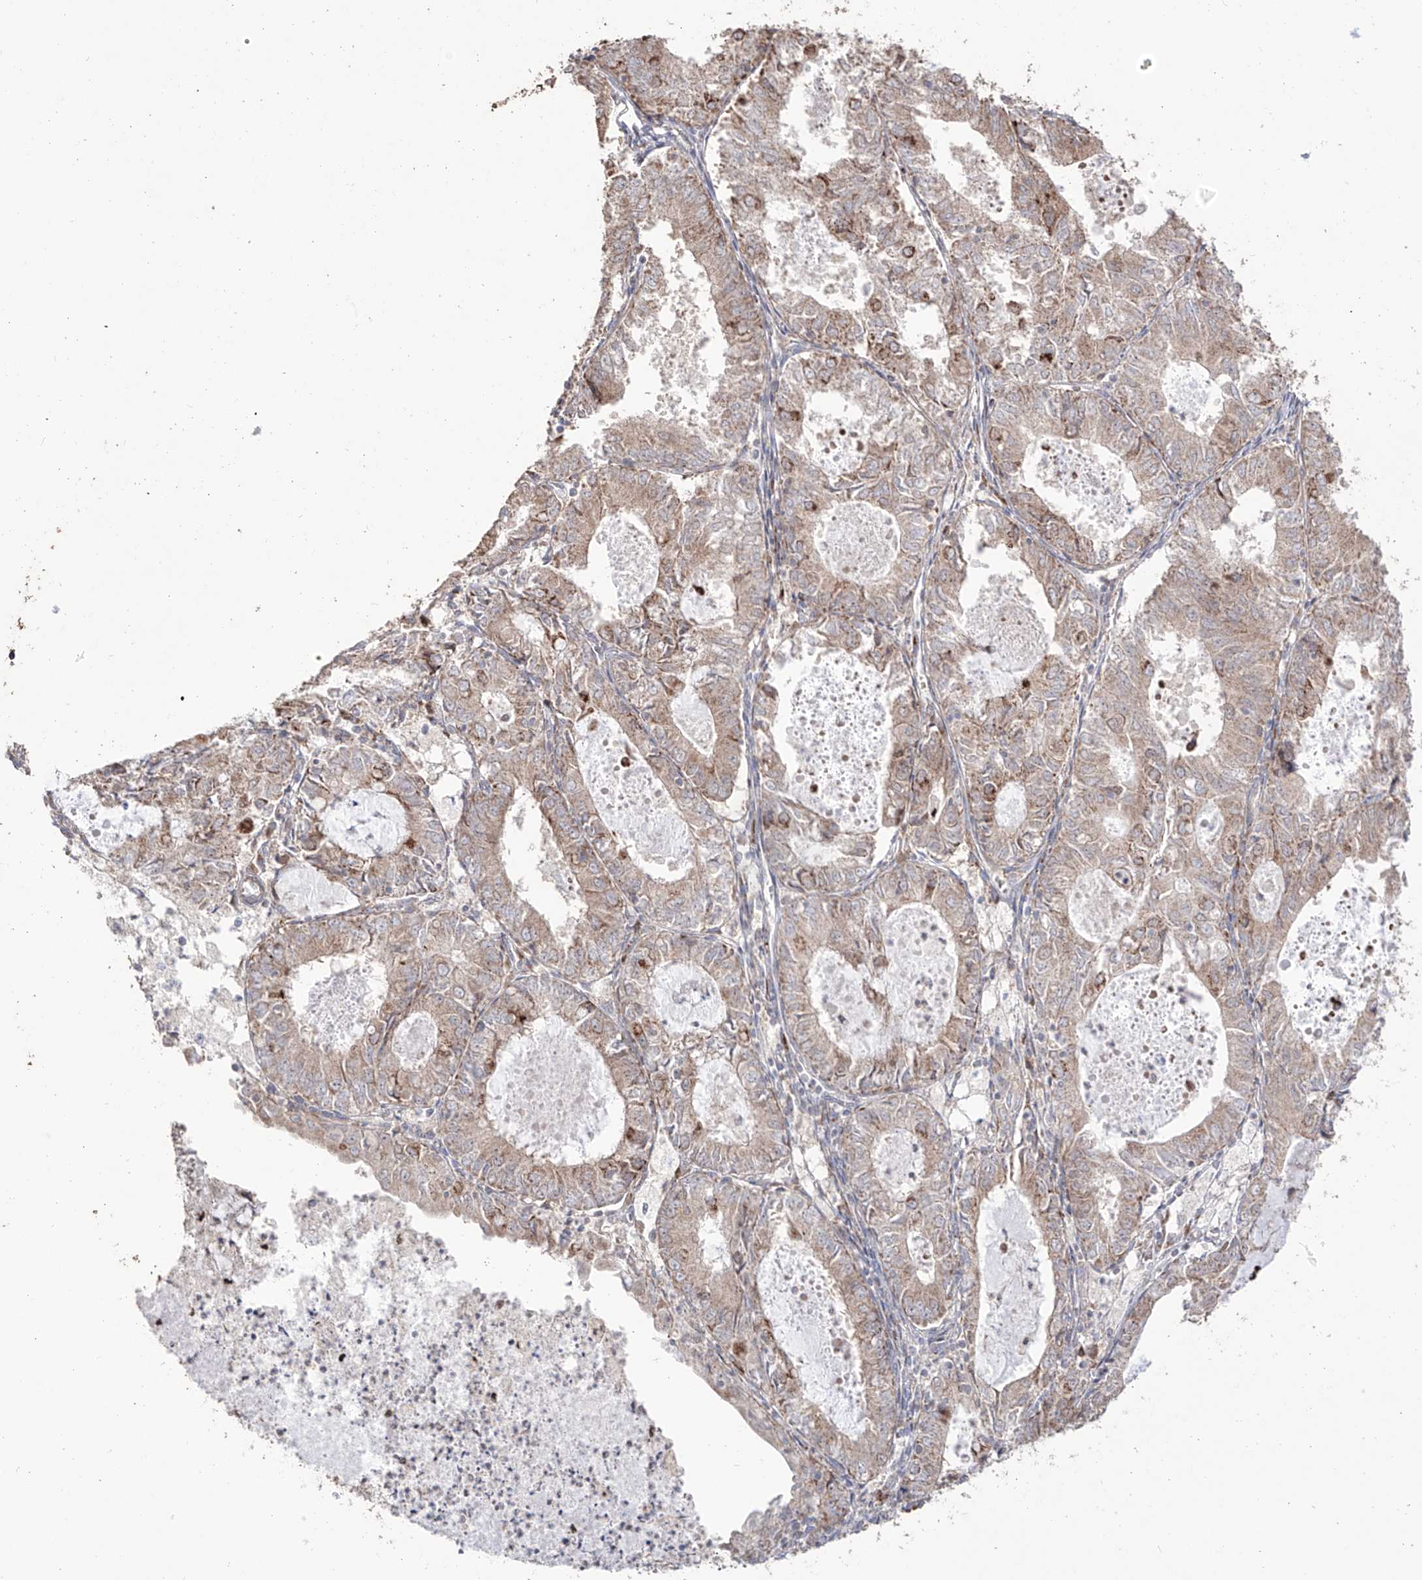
{"staining": {"intensity": "moderate", "quantity": "<25%", "location": "cytoplasmic/membranous"}, "tissue": "endometrial cancer", "cell_type": "Tumor cells", "image_type": "cancer", "snomed": [{"axis": "morphology", "description": "Adenocarcinoma, NOS"}, {"axis": "topography", "description": "Endometrium"}], "caption": "This is an image of immunohistochemistry staining of adenocarcinoma (endometrial), which shows moderate positivity in the cytoplasmic/membranous of tumor cells.", "gene": "YKT6", "patient": {"sex": "female", "age": 57}}